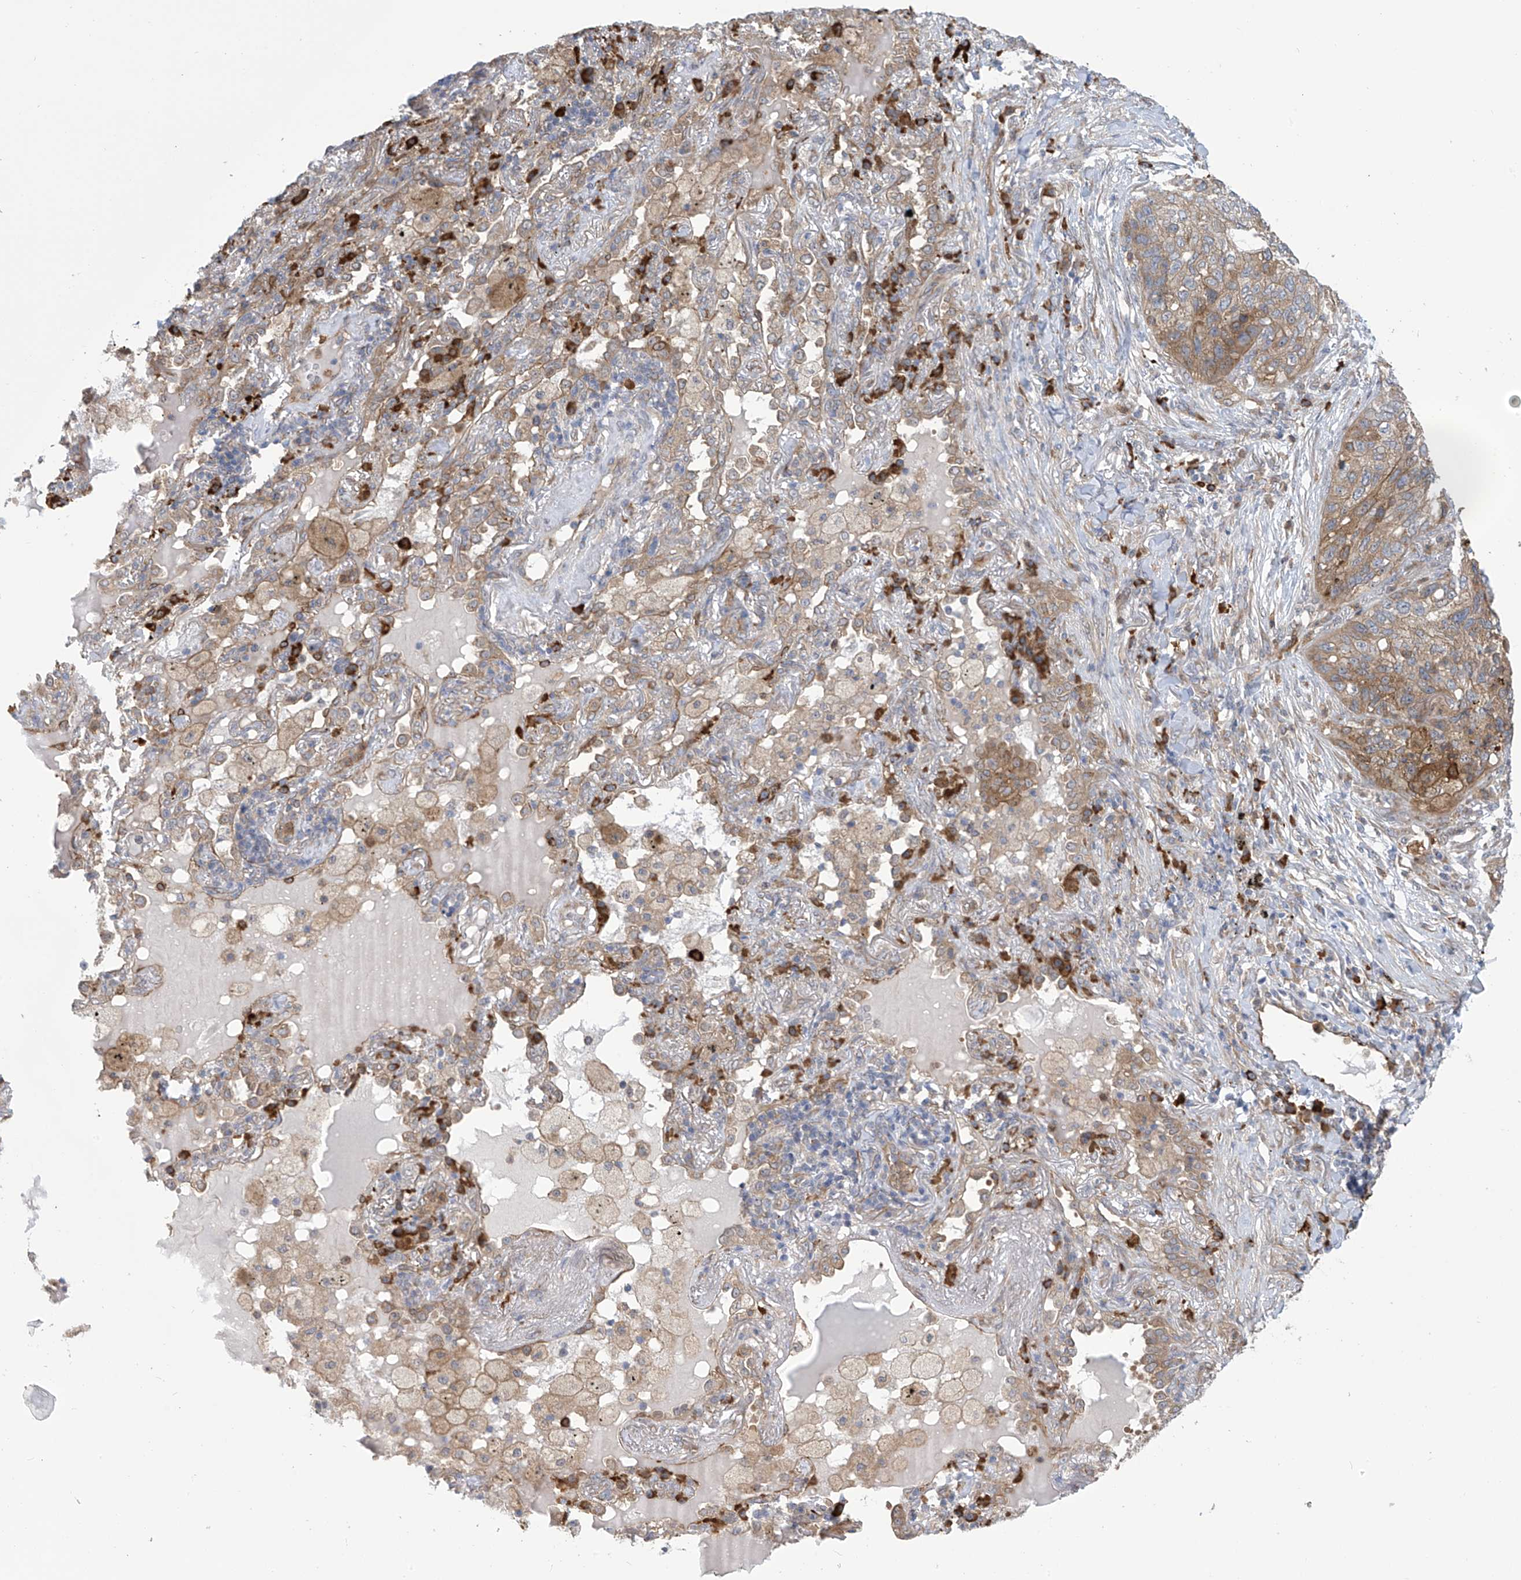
{"staining": {"intensity": "moderate", "quantity": "25%-75%", "location": "cytoplasmic/membranous"}, "tissue": "lung cancer", "cell_type": "Tumor cells", "image_type": "cancer", "snomed": [{"axis": "morphology", "description": "Squamous cell carcinoma, NOS"}, {"axis": "topography", "description": "Lung"}], "caption": "A photomicrograph showing moderate cytoplasmic/membranous positivity in approximately 25%-75% of tumor cells in lung cancer, as visualized by brown immunohistochemical staining.", "gene": "KIAA1522", "patient": {"sex": "female", "age": 63}}